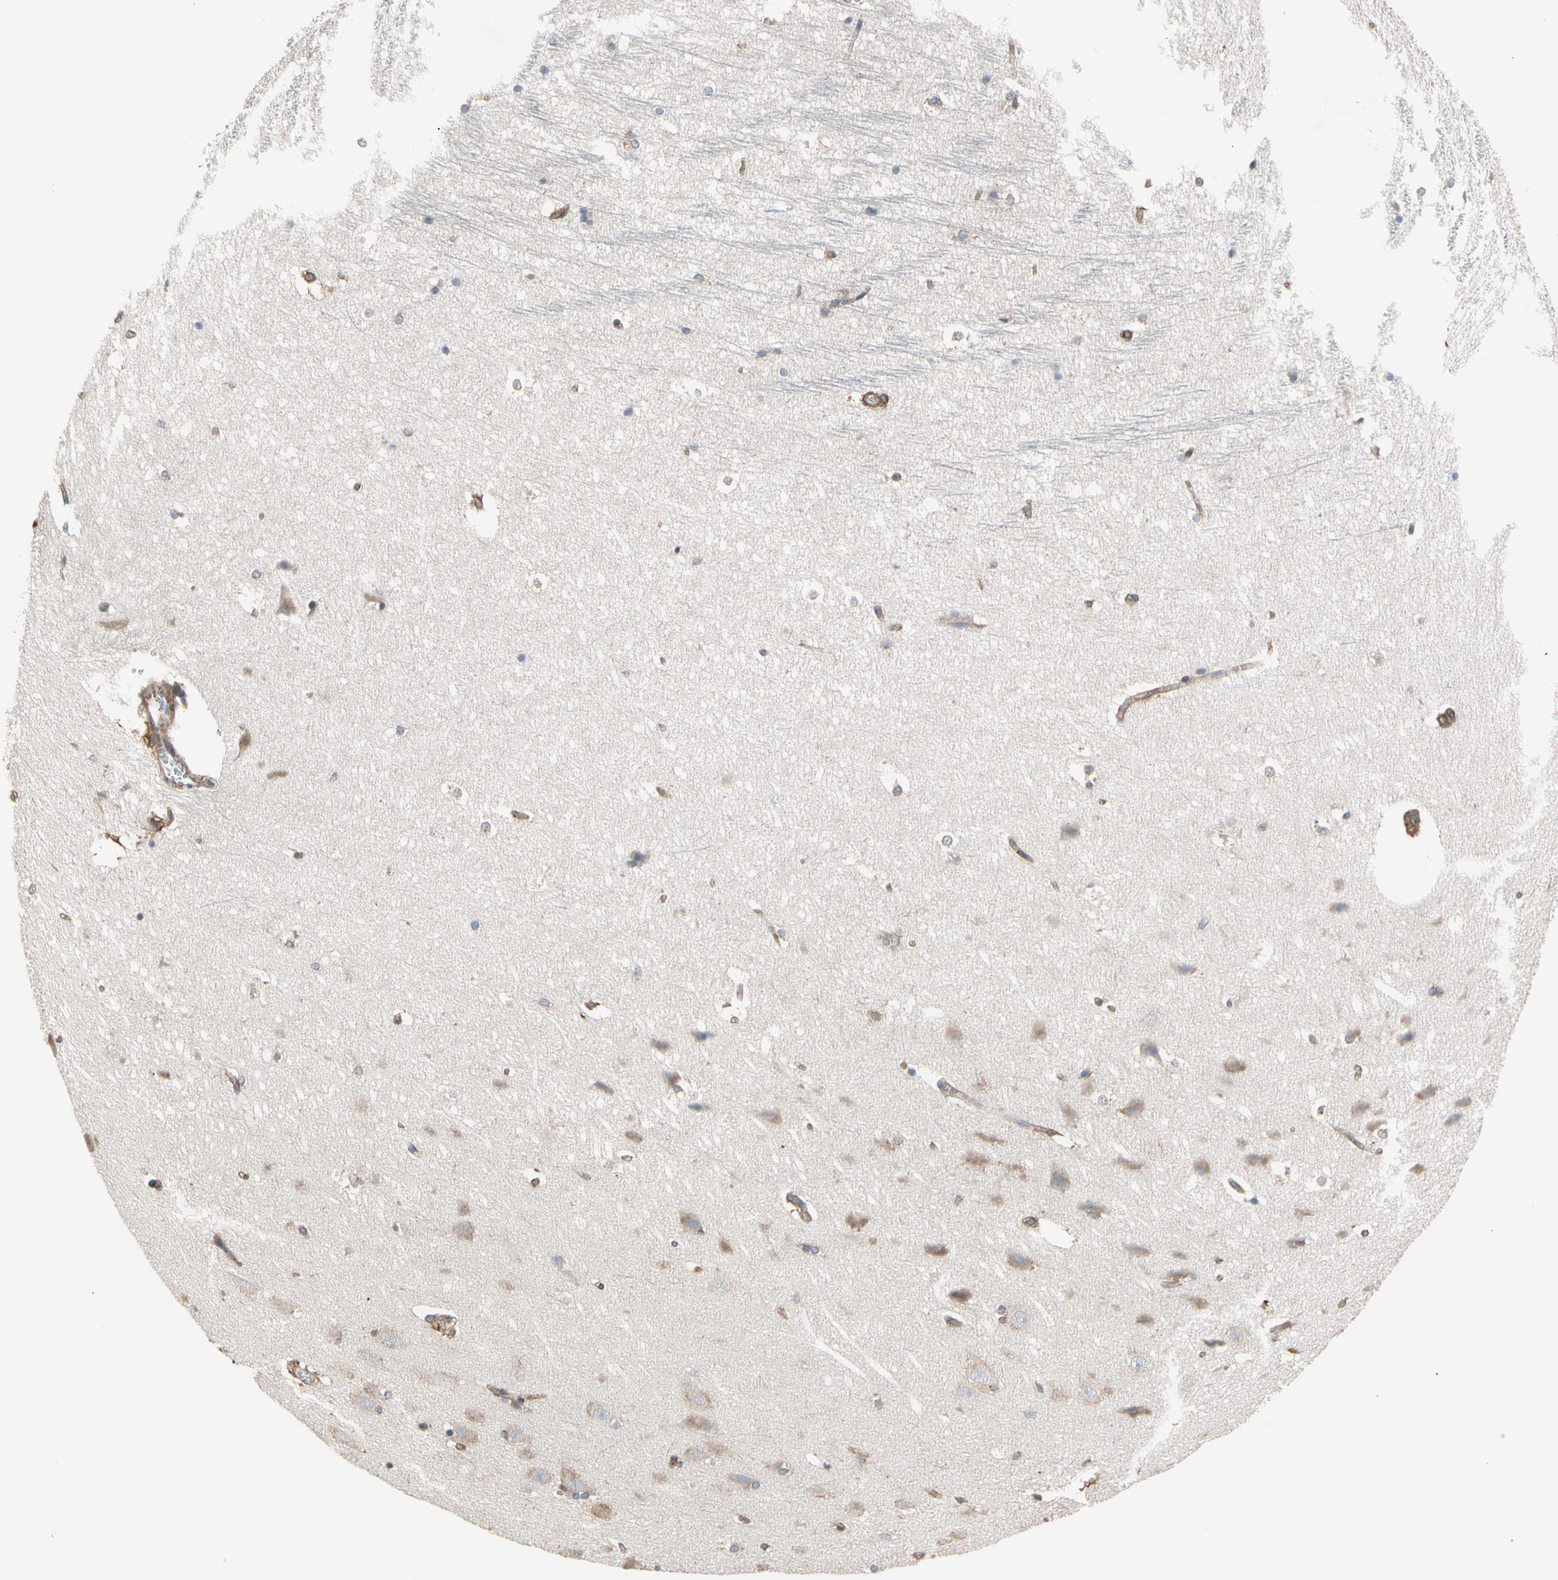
{"staining": {"intensity": "weak", "quantity": "<25%", "location": "cytoplasmic/membranous"}, "tissue": "hippocampus", "cell_type": "Glial cells", "image_type": "normal", "snomed": [{"axis": "morphology", "description": "Normal tissue, NOS"}, {"axis": "topography", "description": "Hippocampus"}], "caption": "Immunohistochemistry histopathology image of unremarkable hippocampus: hippocampus stained with DAB (3,3'-diaminobenzidine) demonstrates no significant protein expression in glial cells.", "gene": "ROCK1", "patient": {"sex": "female", "age": 19}}